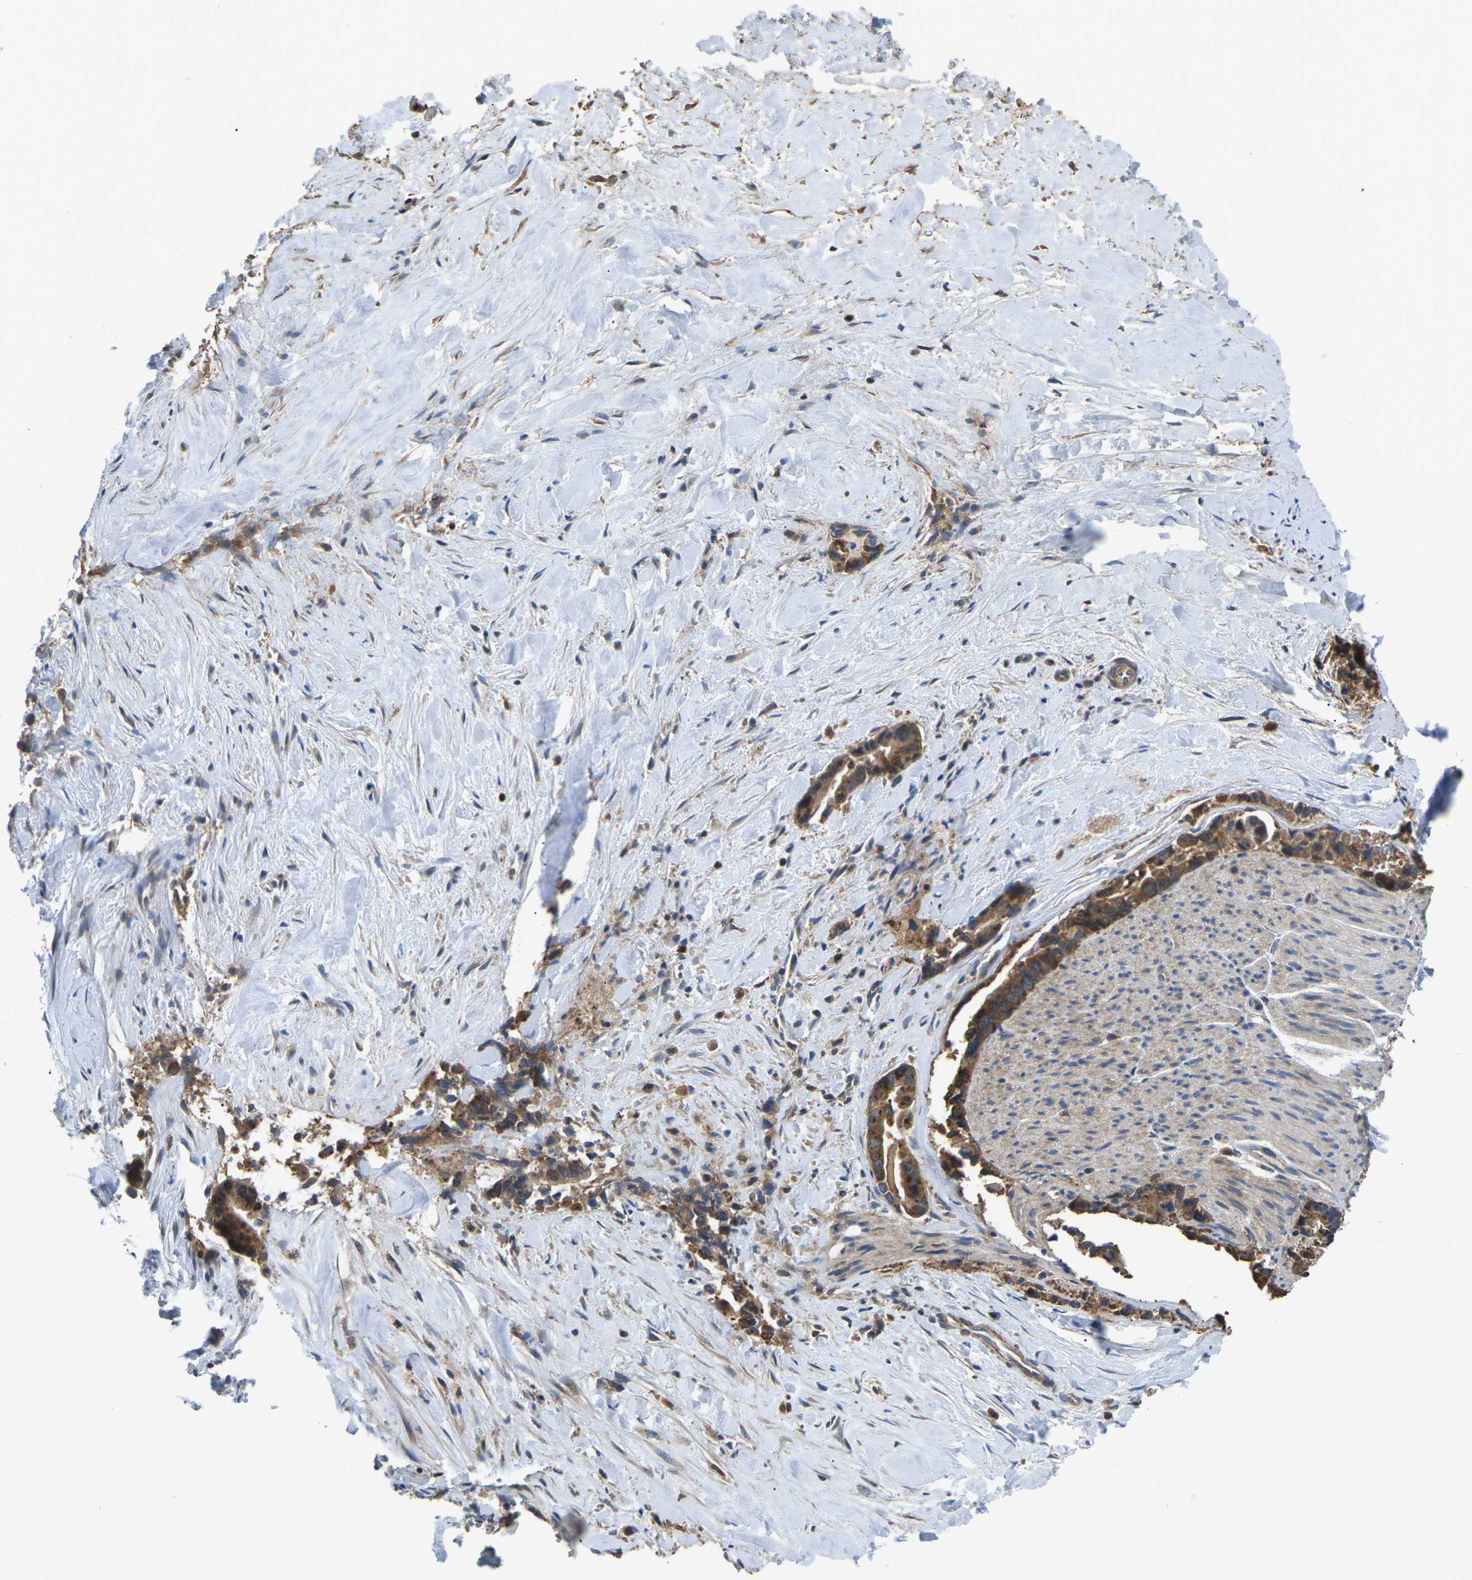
{"staining": {"intensity": "moderate", "quantity": ">75%", "location": "cytoplasmic/membranous"}, "tissue": "liver cancer", "cell_type": "Tumor cells", "image_type": "cancer", "snomed": [{"axis": "morphology", "description": "Cholangiocarcinoma"}, {"axis": "topography", "description": "Liver"}], "caption": "A histopathology image of human liver cancer (cholangiocarcinoma) stained for a protein demonstrates moderate cytoplasmic/membranous brown staining in tumor cells.", "gene": "TIAM1", "patient": {"sex": "female", "age": 55}}